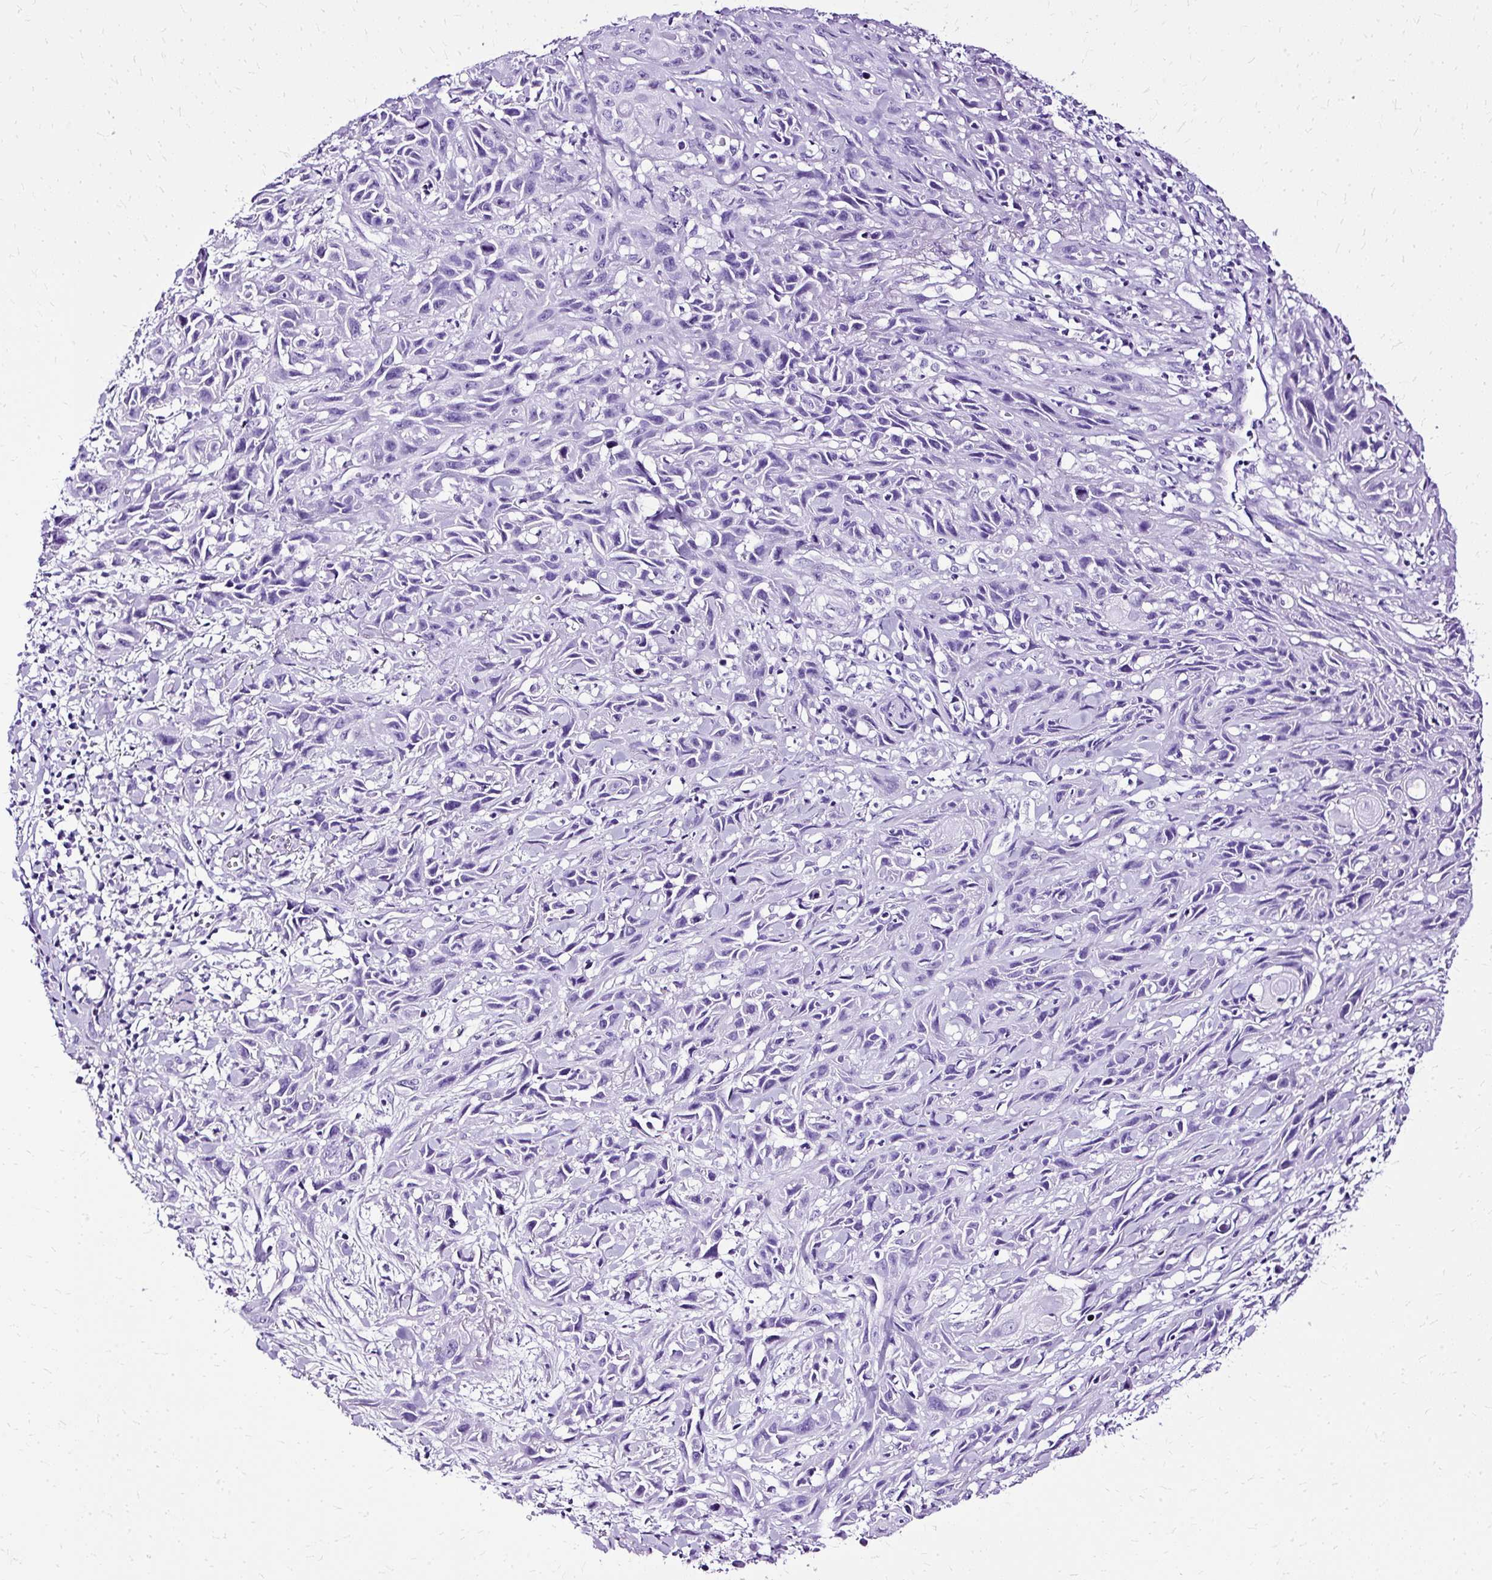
{"staining": {"intensity": "negative", "quantity": "none", "location": "none"}, "tissue": "skin cancer", "cell_type": "Tumor cells", "image_type": "cancer", "snomed": [{"axis": "morphology", "description": "Squamous cell carcinoma, NOS"}, {"axis": "topography", "description": "Skin"}, {"axis": "topography", "description": "Vulva"}], "caption": "Skin cancer (squamous cell carcinoma) was stained to show a protein in brown. There is no significant staining in tumor cells.", "gene": "SLC8A2", "patient": {"sex": "female", "age": 83}}